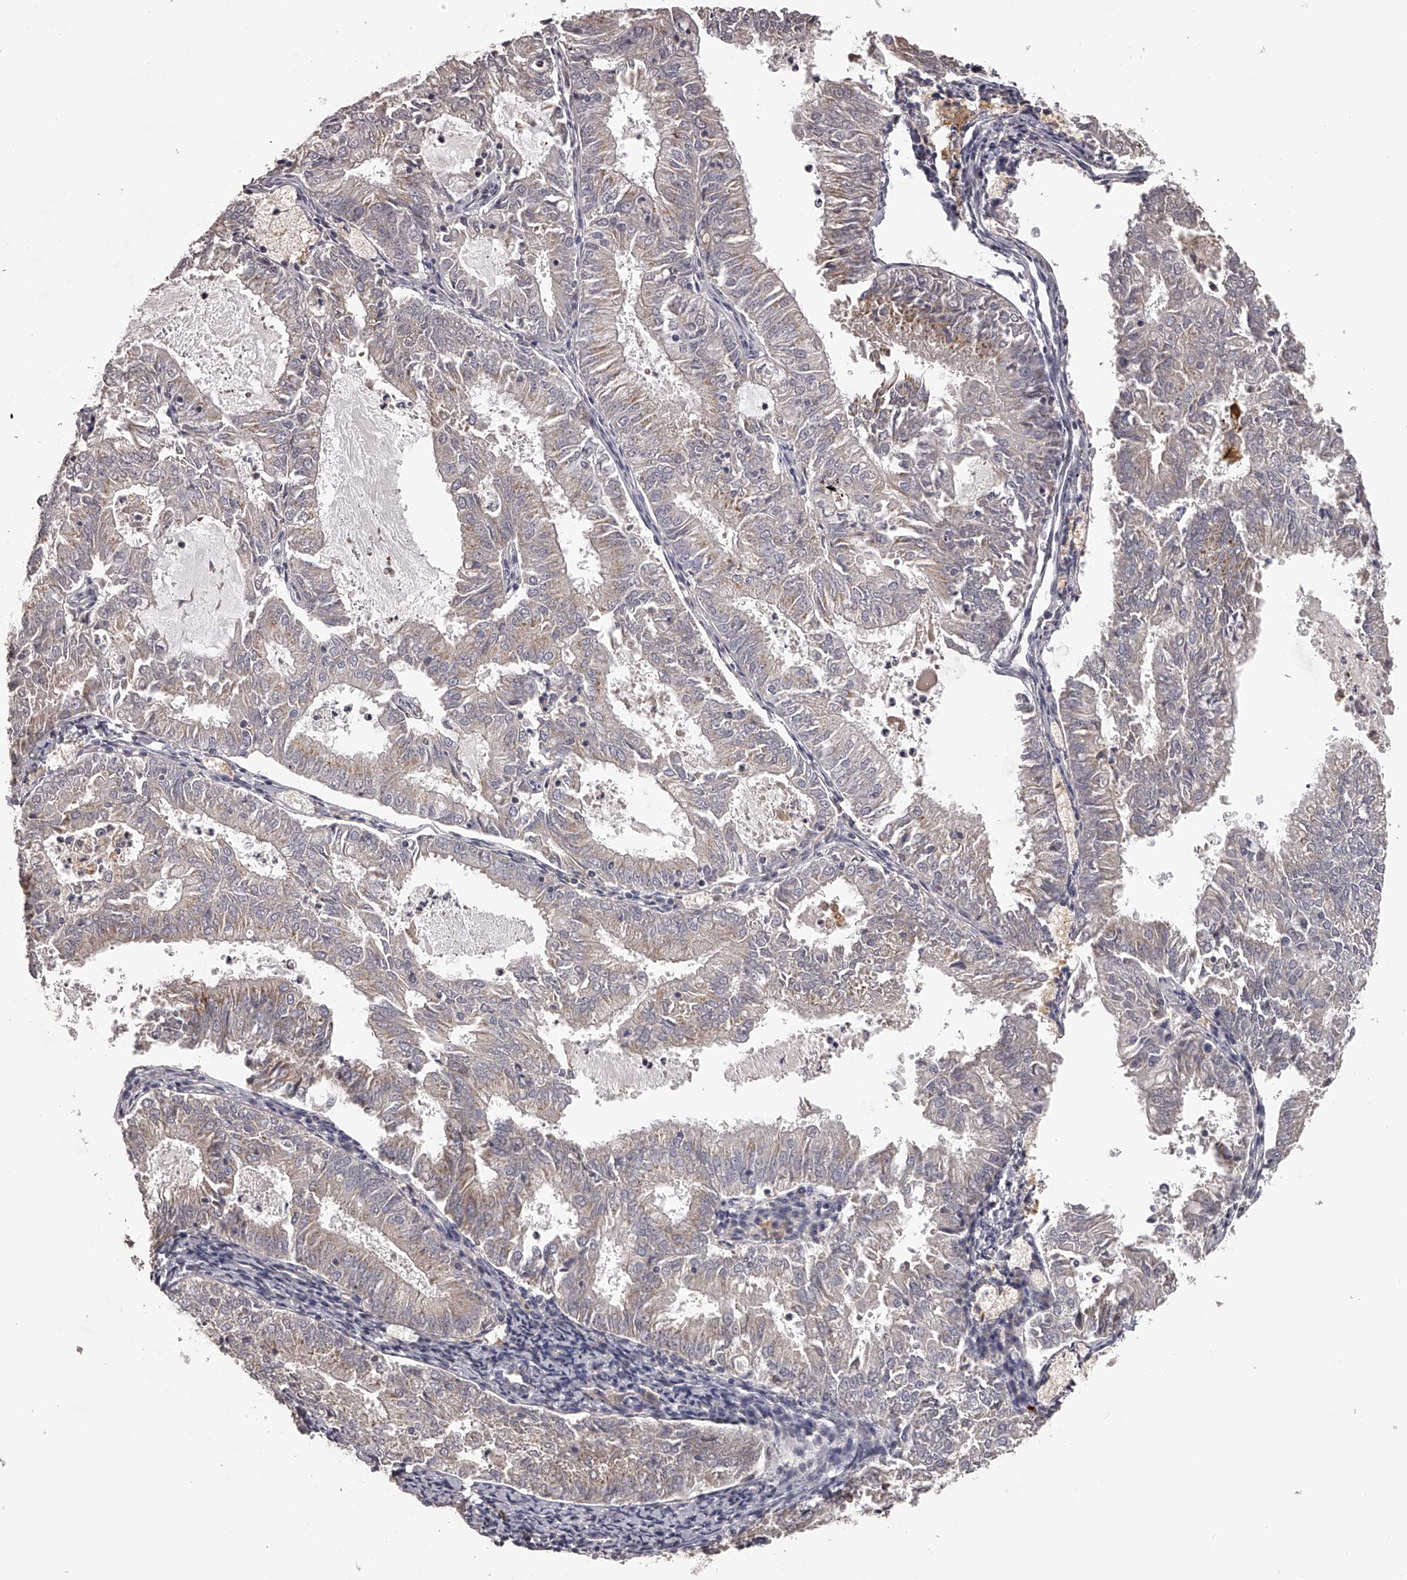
{"staining": {"intensity": "weak", "quantity": "<25%", "location": "cytoplasmic/membranous"}, "tissue": "endometrial cancer", "cell_type": "Tumor cells", "image_type": "cancer", "snomed": [{"axis": "morphology", "description": "Adenocarcinoma, NOS"}, {"axis": "topography", "description": "Endometrium"}], "caption": "The IHC photomicrograph has no significant staining in tumor cells of endometrial cancer tissue.", "gene": "TNN", "patient": {"sex": "female", "age": 57}}